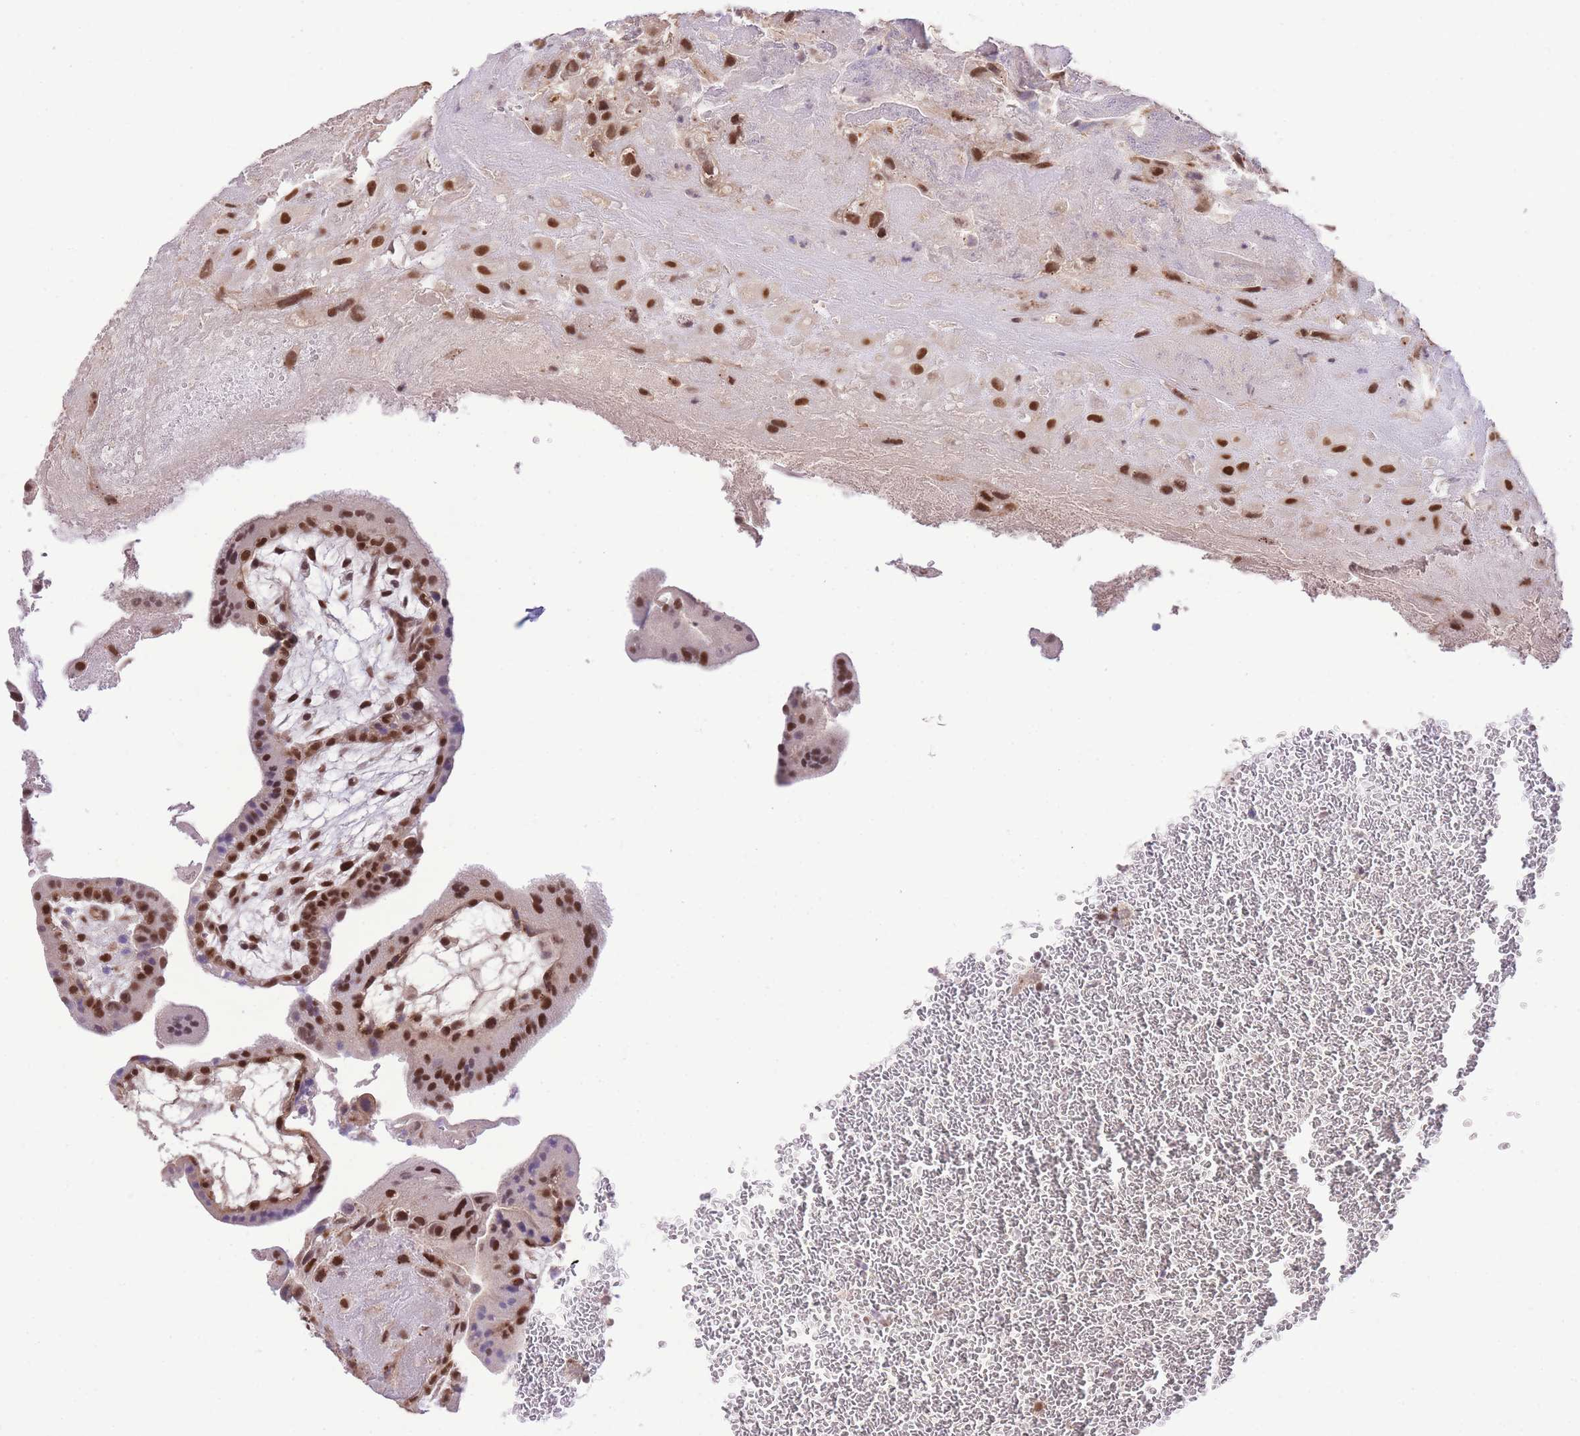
{"staining": {"intensity": "strong", "quantity": ">75%", "location": "nuclear"}, "tissue": "placenta", "cell_type": "Decidual cells", "image_type": "normal", "snomed": [{"axis": "morphology", "description": "Normal tissue, NOS"}, {"axis": "topography", "description": "Placenta"}], "caption": "Protein positivity by immunohistochemistry (IHC) demonstrates strong nuclear staining in approximately >75% of decidual cells in benign placenta. The protein of interest is shown in brown color, while the nuclei are stained blue.", "gene": "UBXN7", "patient": {"sex": "female", "age": 35}}